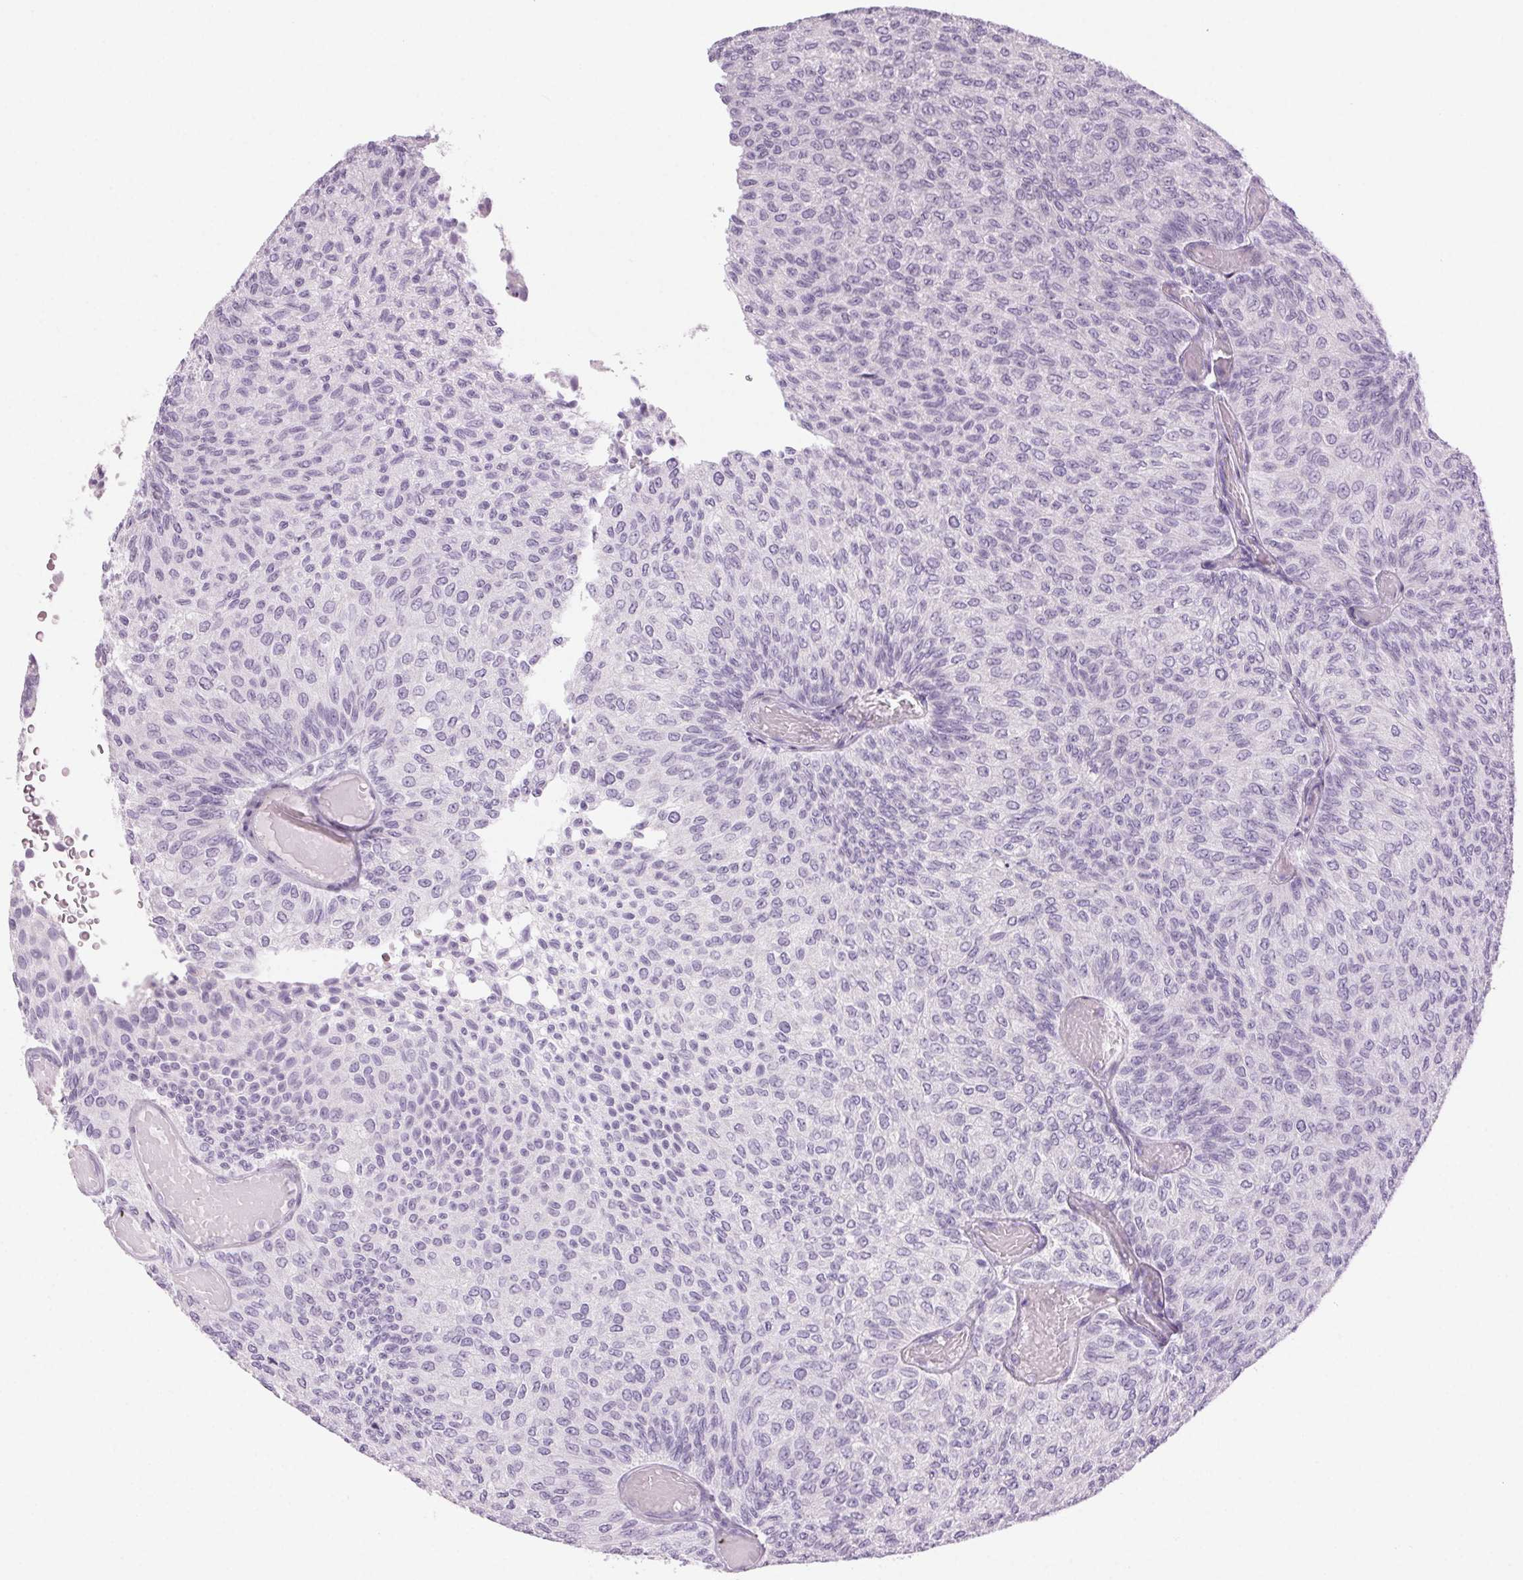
{"staining": {"intensity": "negative", "quantity": "none", "location": "none"}, "tissue": "urothelial cancer", "cell_type": "Tumor cells", "image_type": "cancer", "snomed": [{"axis": "morphology", "description": "Urothelial carcinoma, Low grade"}, {"axis": "topography", "description": "Urinary bladder"}], "caption": "Tumor cells are negative for brown protein staining in urothelial cancer.", "gene": "LRP2", "patient": {"sex": "male", "age": 78}}